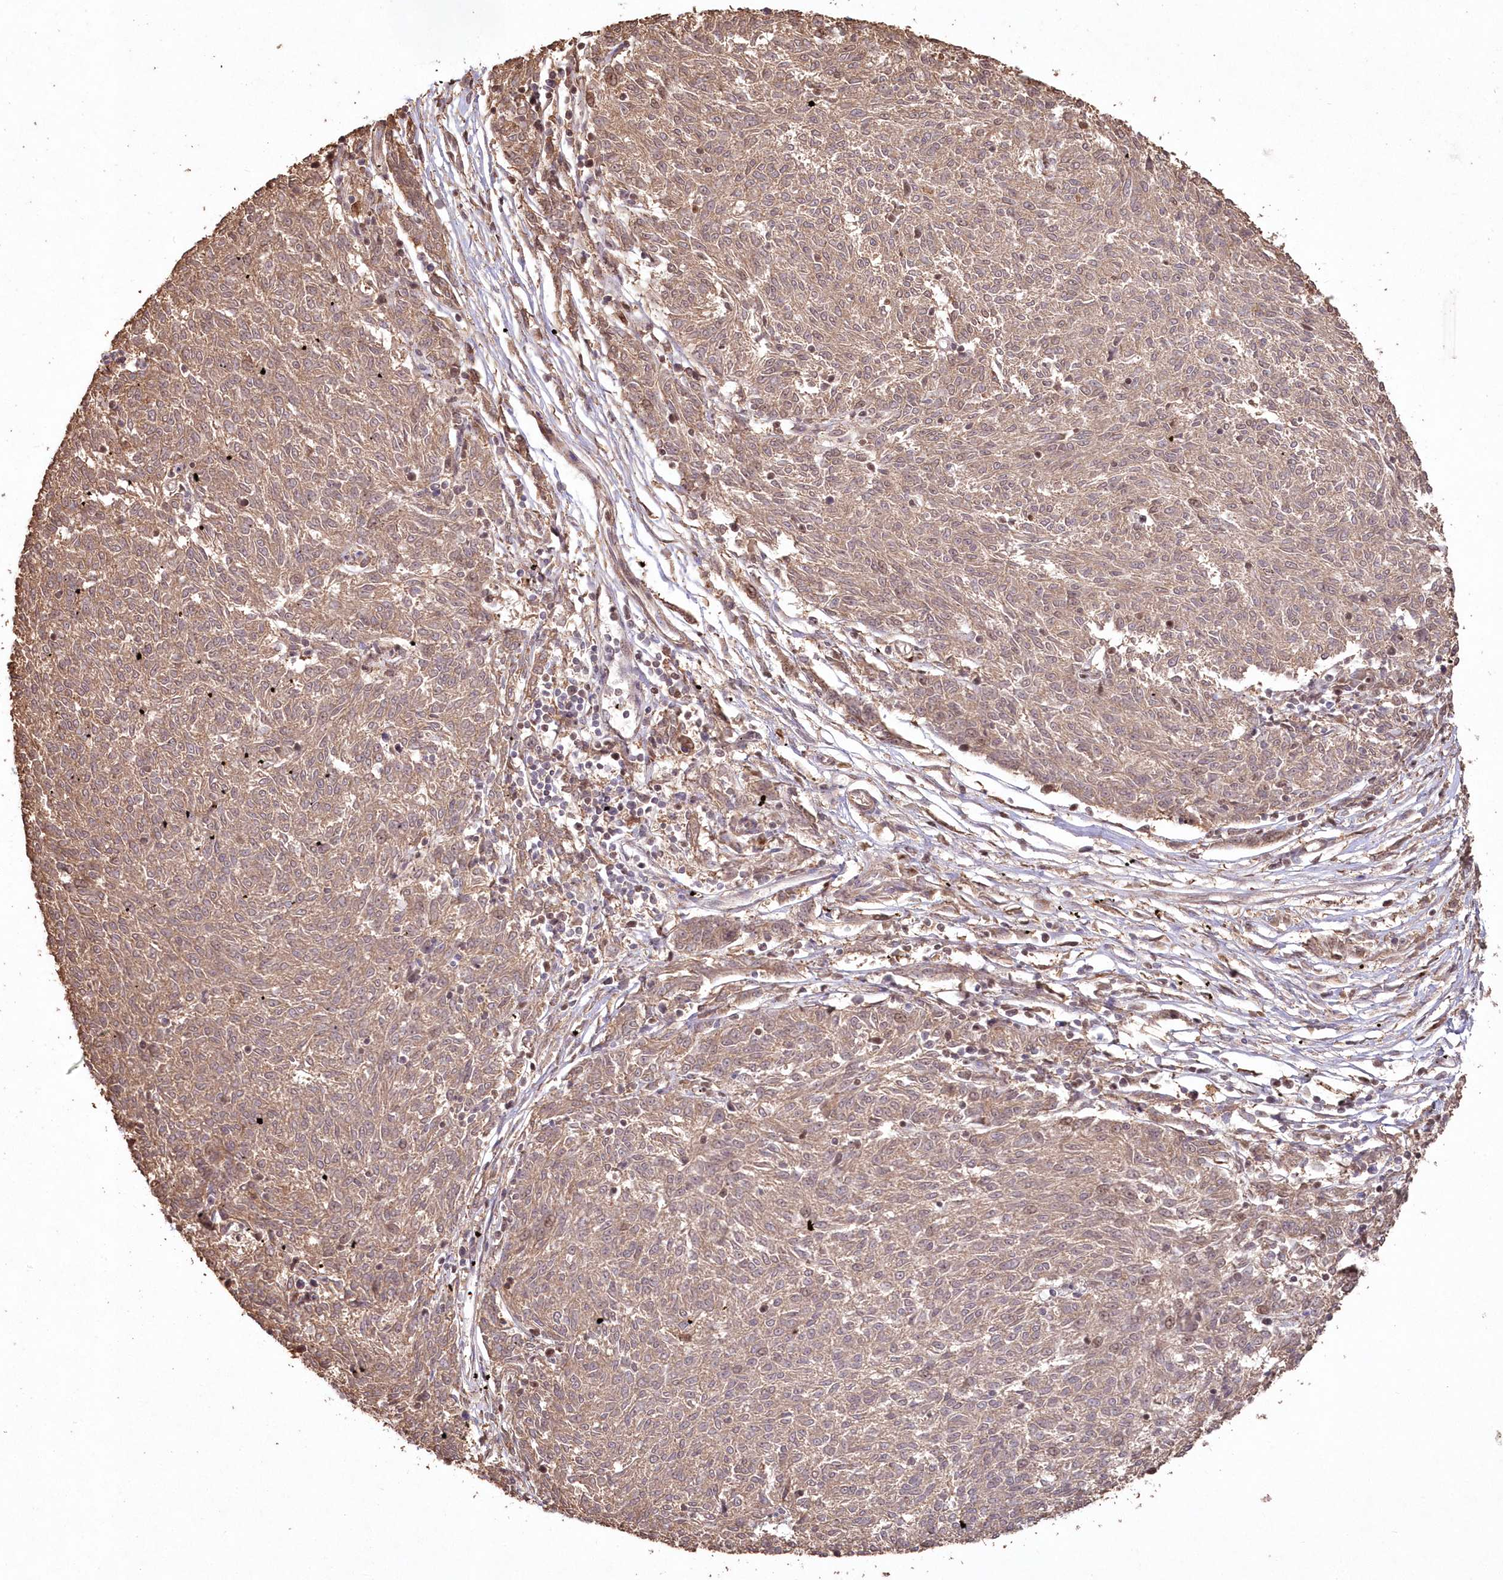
{"staining": {"intensity": "moderate", "quantity": ">75%", "location": "cytoplasmic/membranous"}, "tissue": "melanoma", "cell_type": "Tumor cells", "image_type": "cancer", "snomed": [{"axis": "morphology", "description": "Malignant melanoma, NOS"}, {"axis": "topography", "description": "Skin"}], "caption": "High-magnification brightfield microscopy of malignant melanoma stained with DAB (brown) and counterstained with hematoxylin (blue). tumor cells exhibit moderate cytoplasmic/membranous staining is appreciated in approximately>75% of cells. Using DAB (3,3'-diaminobenzidine) (brown) and hematoxylin (blue) stains, captured at high magnification using brightfield microscopy.", "gene": "PDS5A", "patient": {"sex": "female", "age": 72}}